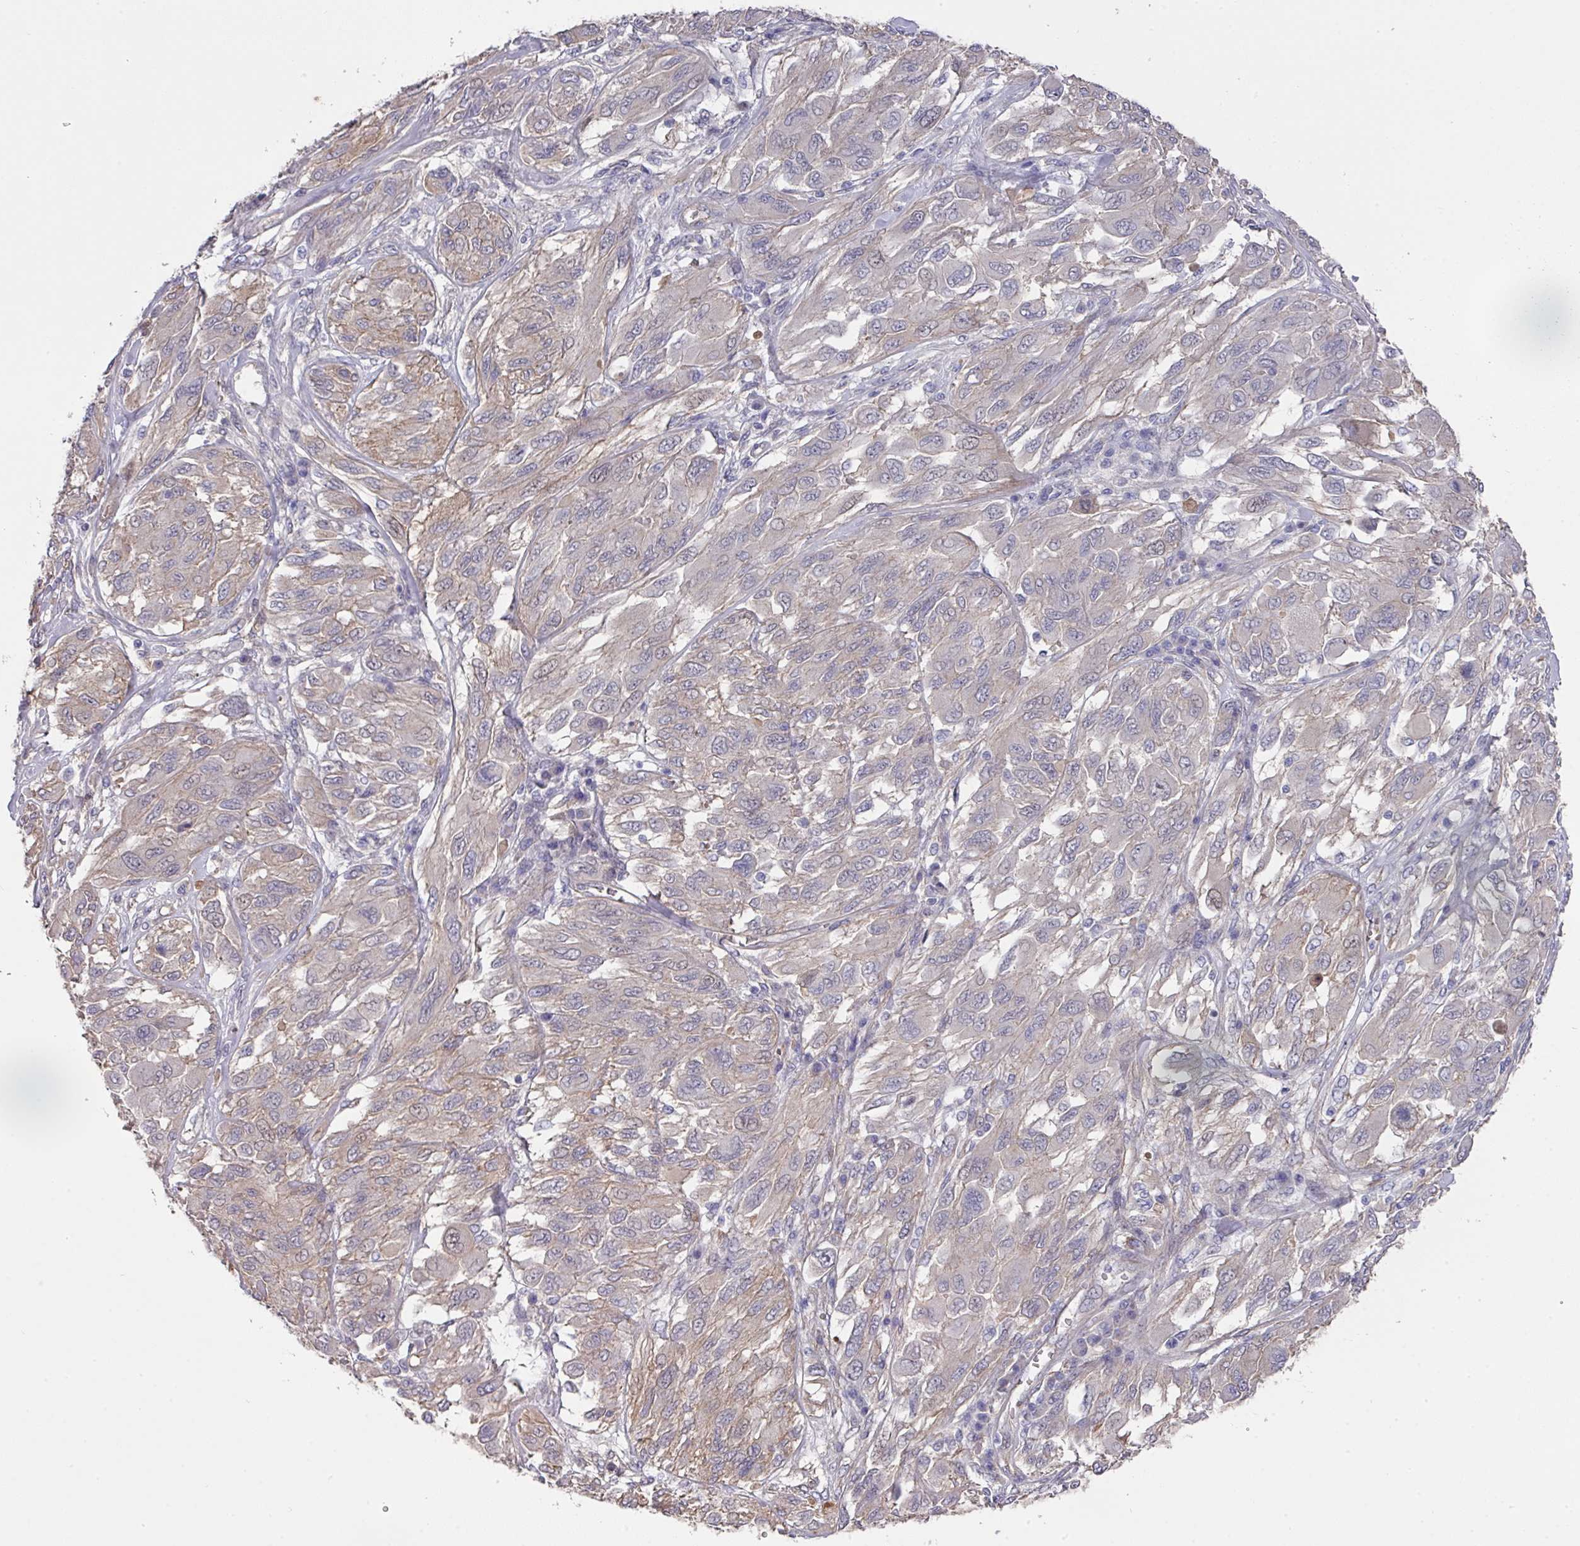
{"staining": {"intensity": "negative", "quantity": "none", "location": "none"}, "tissue": "melanoma", "cell_type": "Tumor cells", "image_type": "cancer", "snomed": [{"axis": "morphology", "description": "Malignant melanoma, NOS"}, {"axis": "topography", "description": "Skin"}], "caption": "Immunohistochemistry (IHC) micrograph of human melanoma stained for a protein (brown), which demonstrates no positivity in tumor cells.", "gene": "PRR5", "patient": {"sex": "female", "age": 91}}